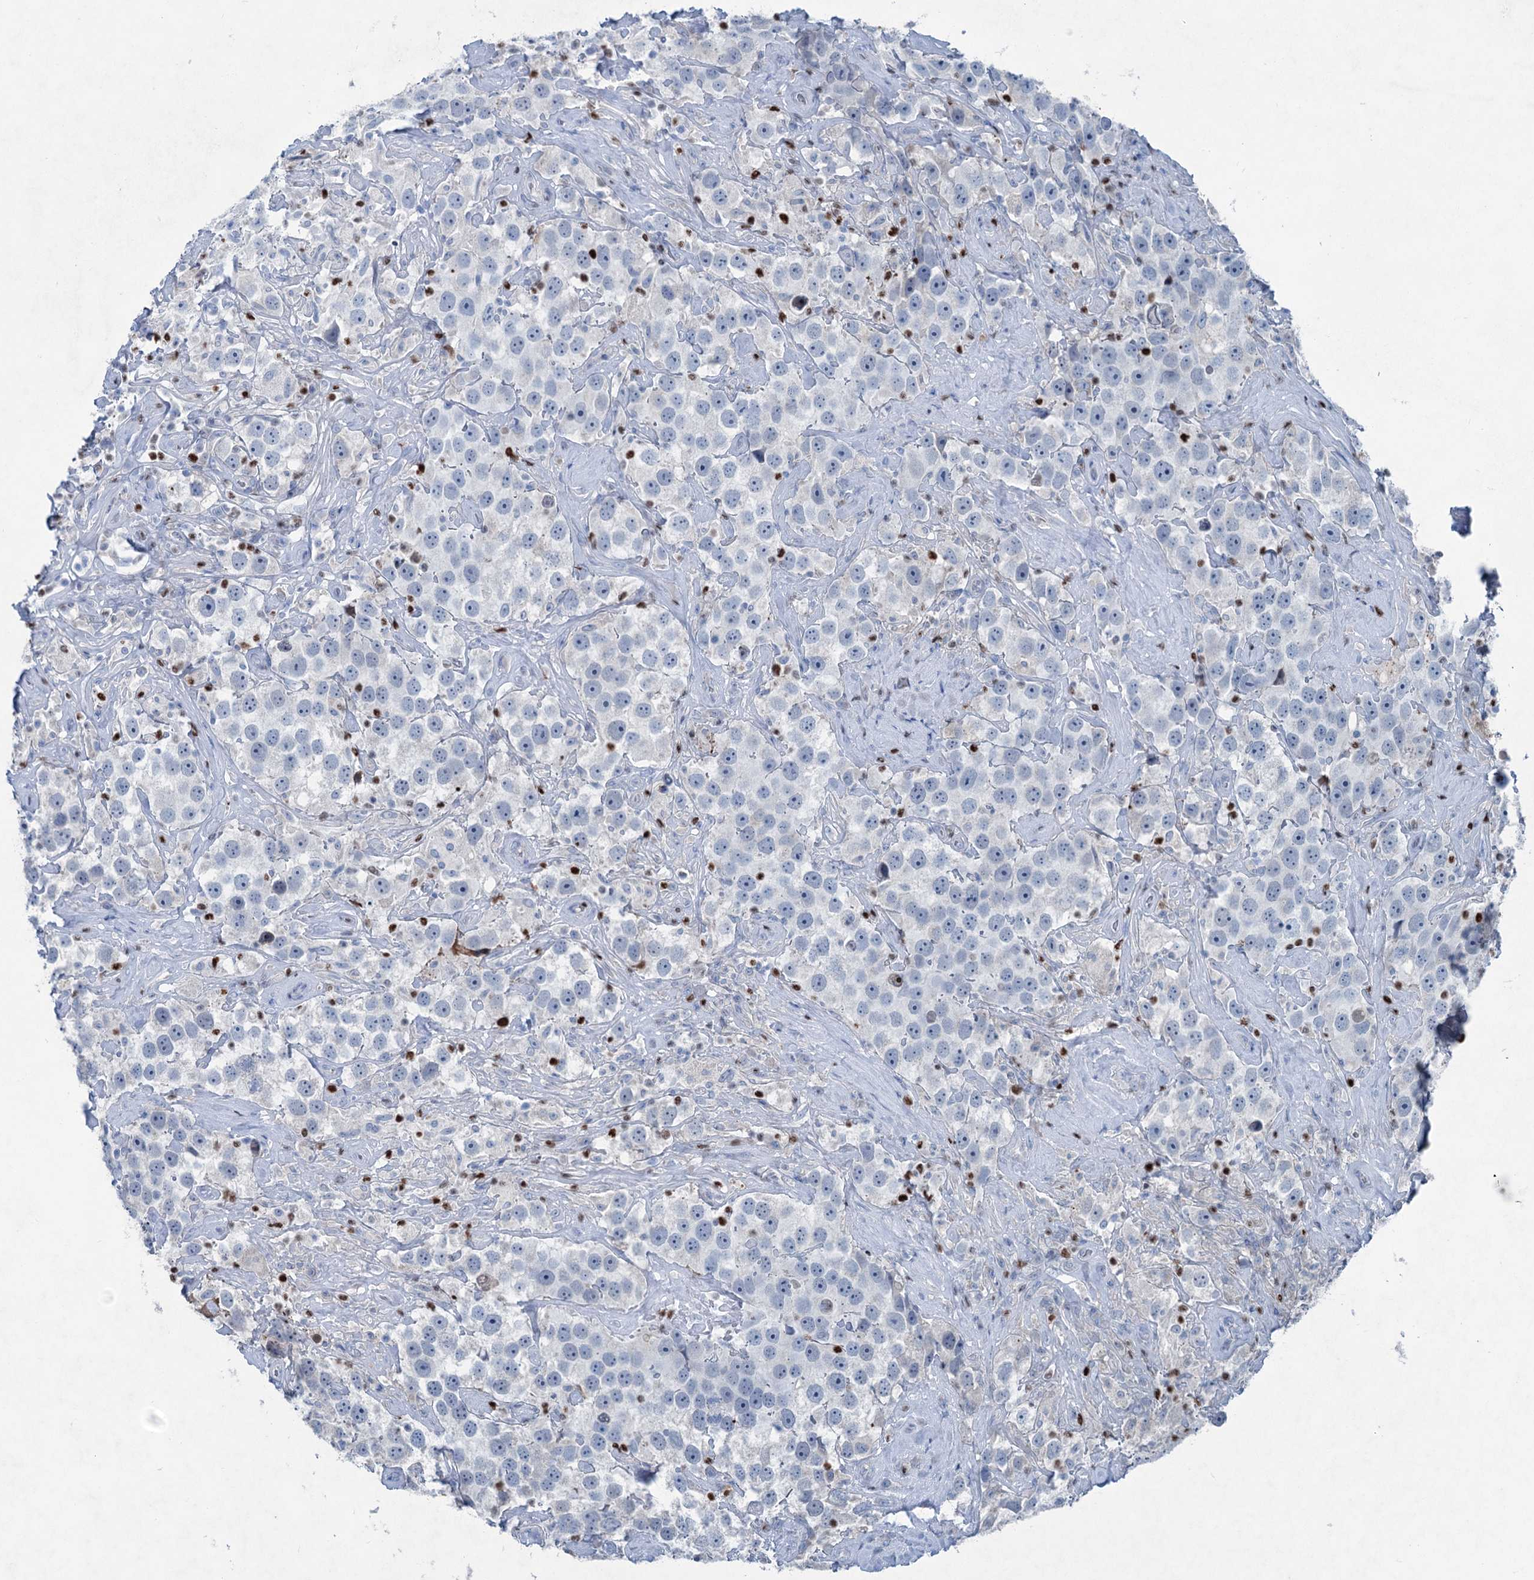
{"staining": {"intensity": "negative", "quantity": "none", "location": "none"}, "tissue": "testis cancer", "cell_type": "Tumor cells", "image_type": "cancer", "snomed": [{"axis": "morphology", "description": "Seminoma, NOS"}, {"axis": "topography", "description": "Testis"}], "caption": "Human testis seminoma stained for a protein using immunohistochemistry displays no positivity in tumor cells.", "gene": "ELP4", "patient": {"sex": "male", "age": 49}}